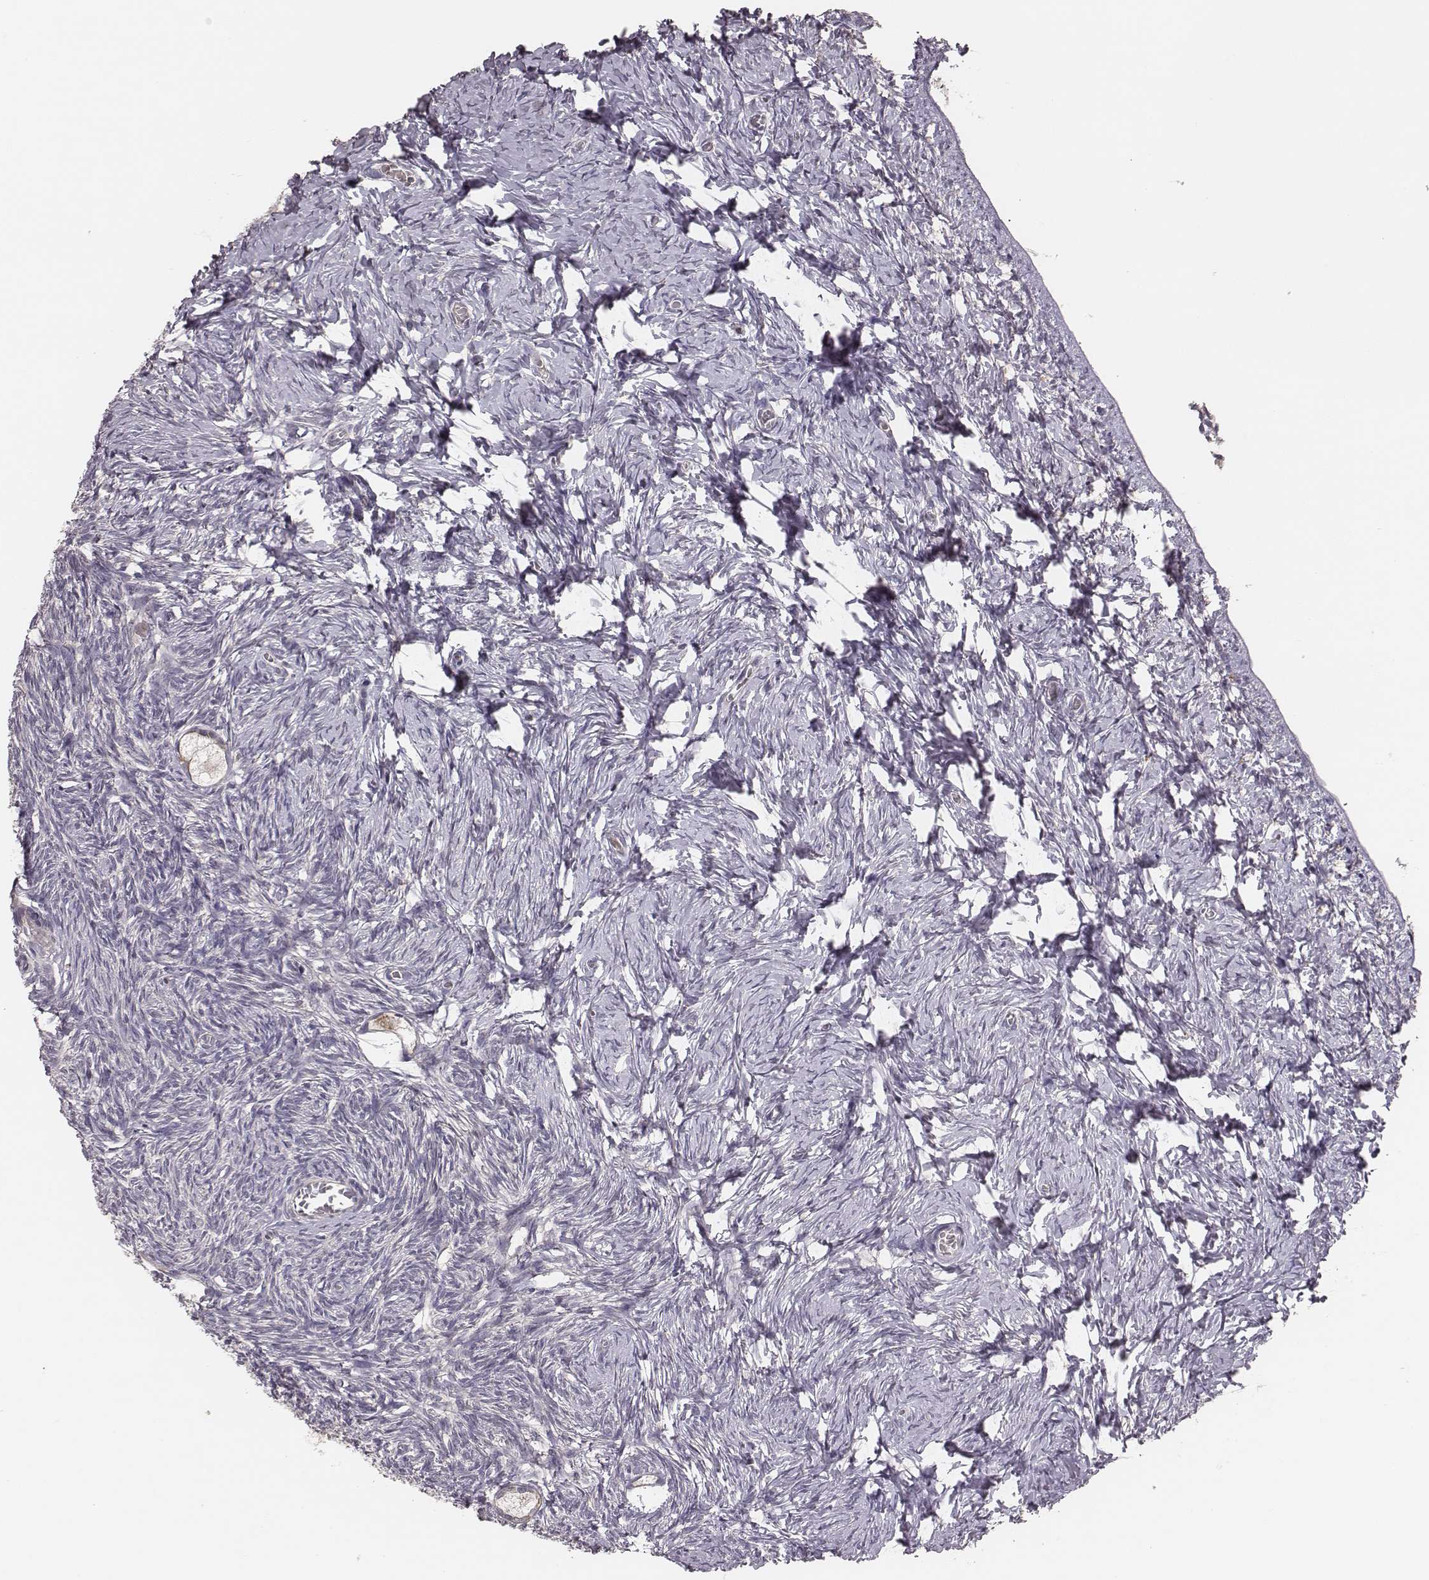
{"staining": {"intensity": "negative", "quantity": "none", "location": "none"}, "tissue": "ovary", "cell_type": "Follicle cells", "image_type": "normal", "snomed": [{"axis": "morphology", "description": "Normal tissue, NOS"}, {"axis": "topography", "description": "Ovary"}], "caption": "The immunohistochemistry (IHC) micrograph has no significant expression in follicle cells of ovary.", "gene": "HAVCR1", "patient": {"sex": "female", "age": 27}}